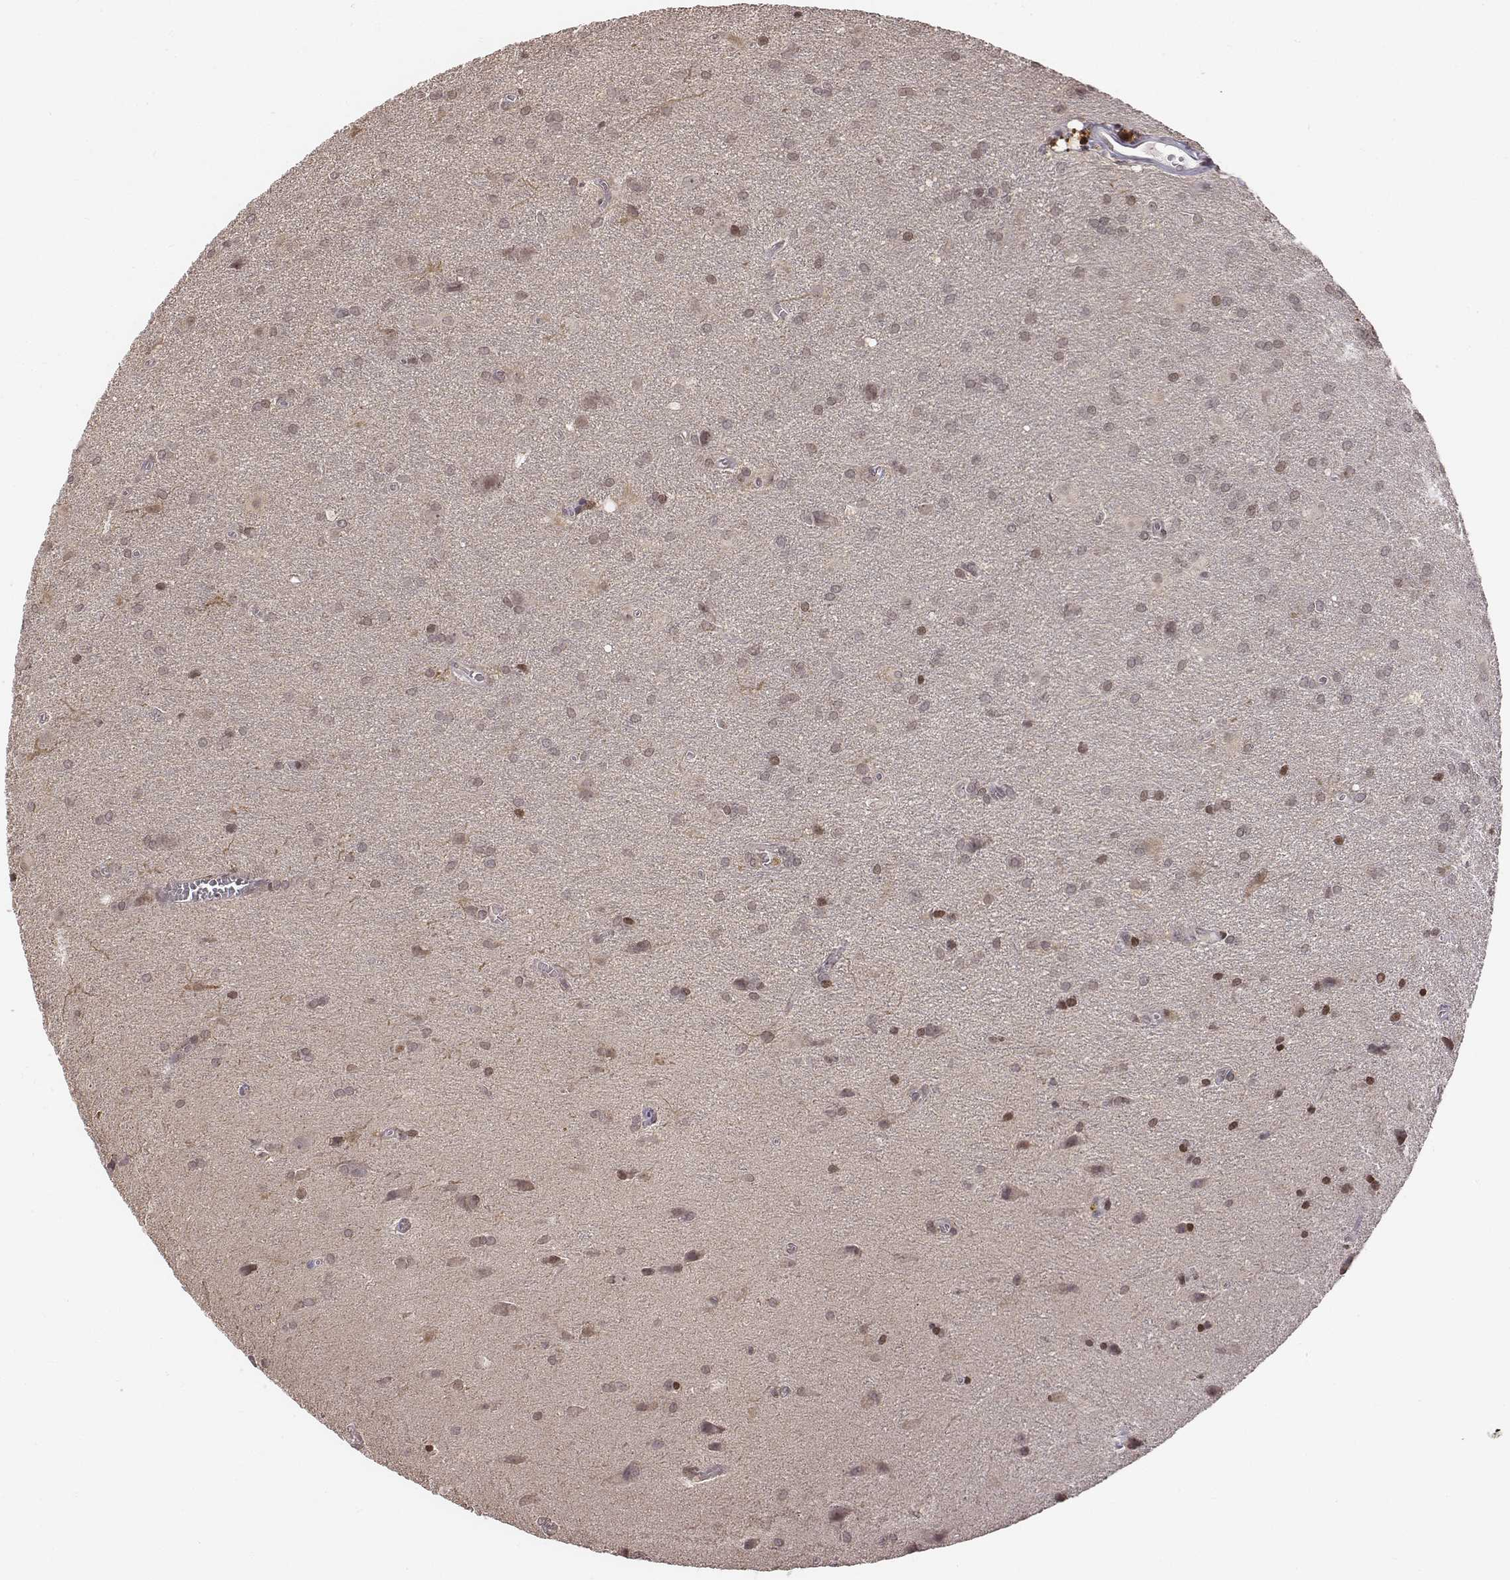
{"staining": {"intensity": "negative", "quantity": "none", "location": "none"}, "tissue": "glioma", "cell_type": "Tumor cells", "image_type": "cancer", "snomed": [{"axis": "morphology", "description": "Glioma, malignant, Low grade"}, {"axis": "topography", "description": "Brain"}], "caption": "An immunohistochemistry image of glioma is shown. There is no staining in tumor cells of glioma.", "gene": "GRM4", "patient": {"sex": "male", "age": 58}}